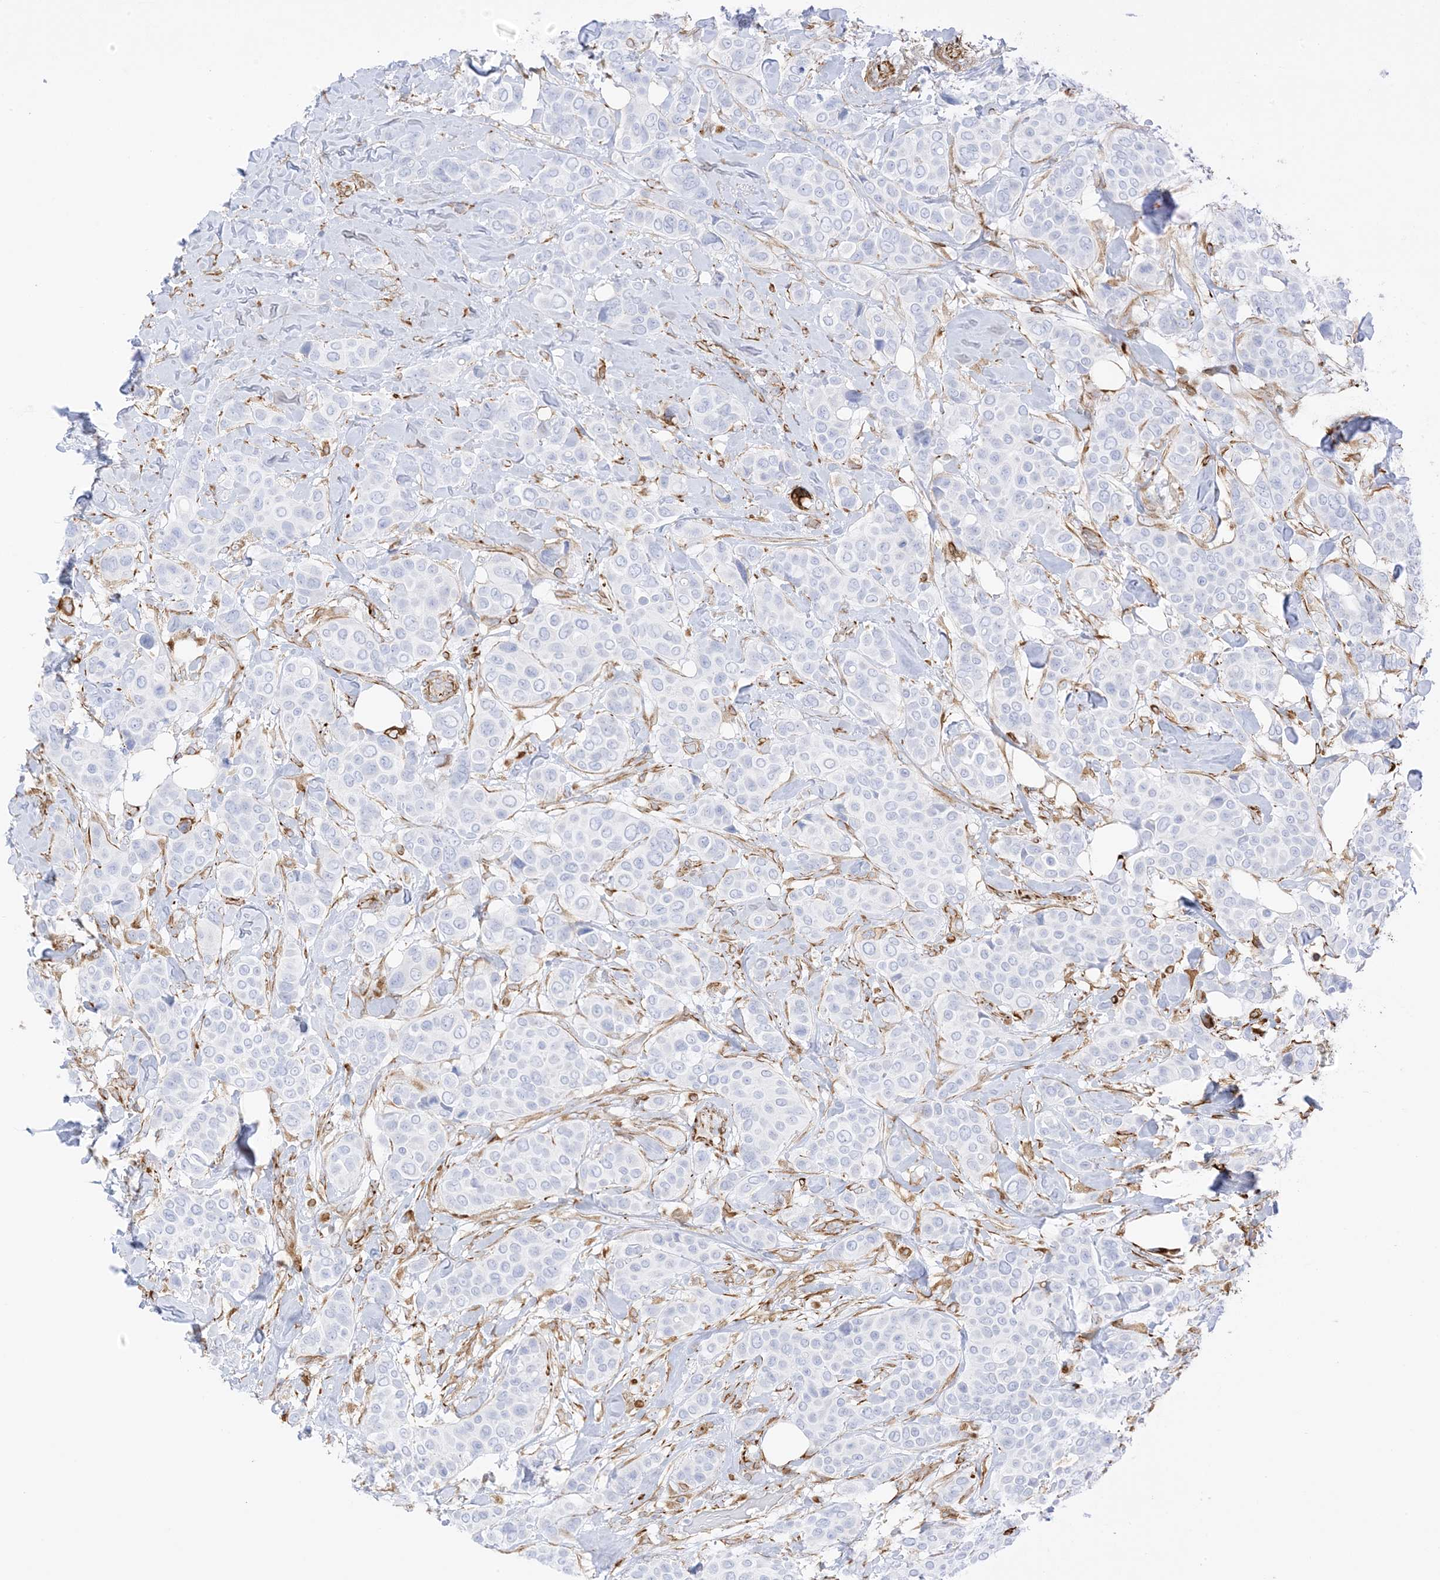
{"staining": {"intensity": "negative", "quantity": "none", "location": "none"}, "tissue": "breast cancer", "cell_type": "Tumor cells", "image_type": "cancer", "snomed": [{"axis": "morphology", "description": "Lobular carcinoma"}, {"axis": "topography", "description": "Breast"}], "caption": "An immunohistochemistry micrograph of breast lobular carcinoma is shown. There is no staining in tumor cells of breast lobular carcinoma.", "gene": "PID1", "patient": {"sex": "female", "age": 51}}